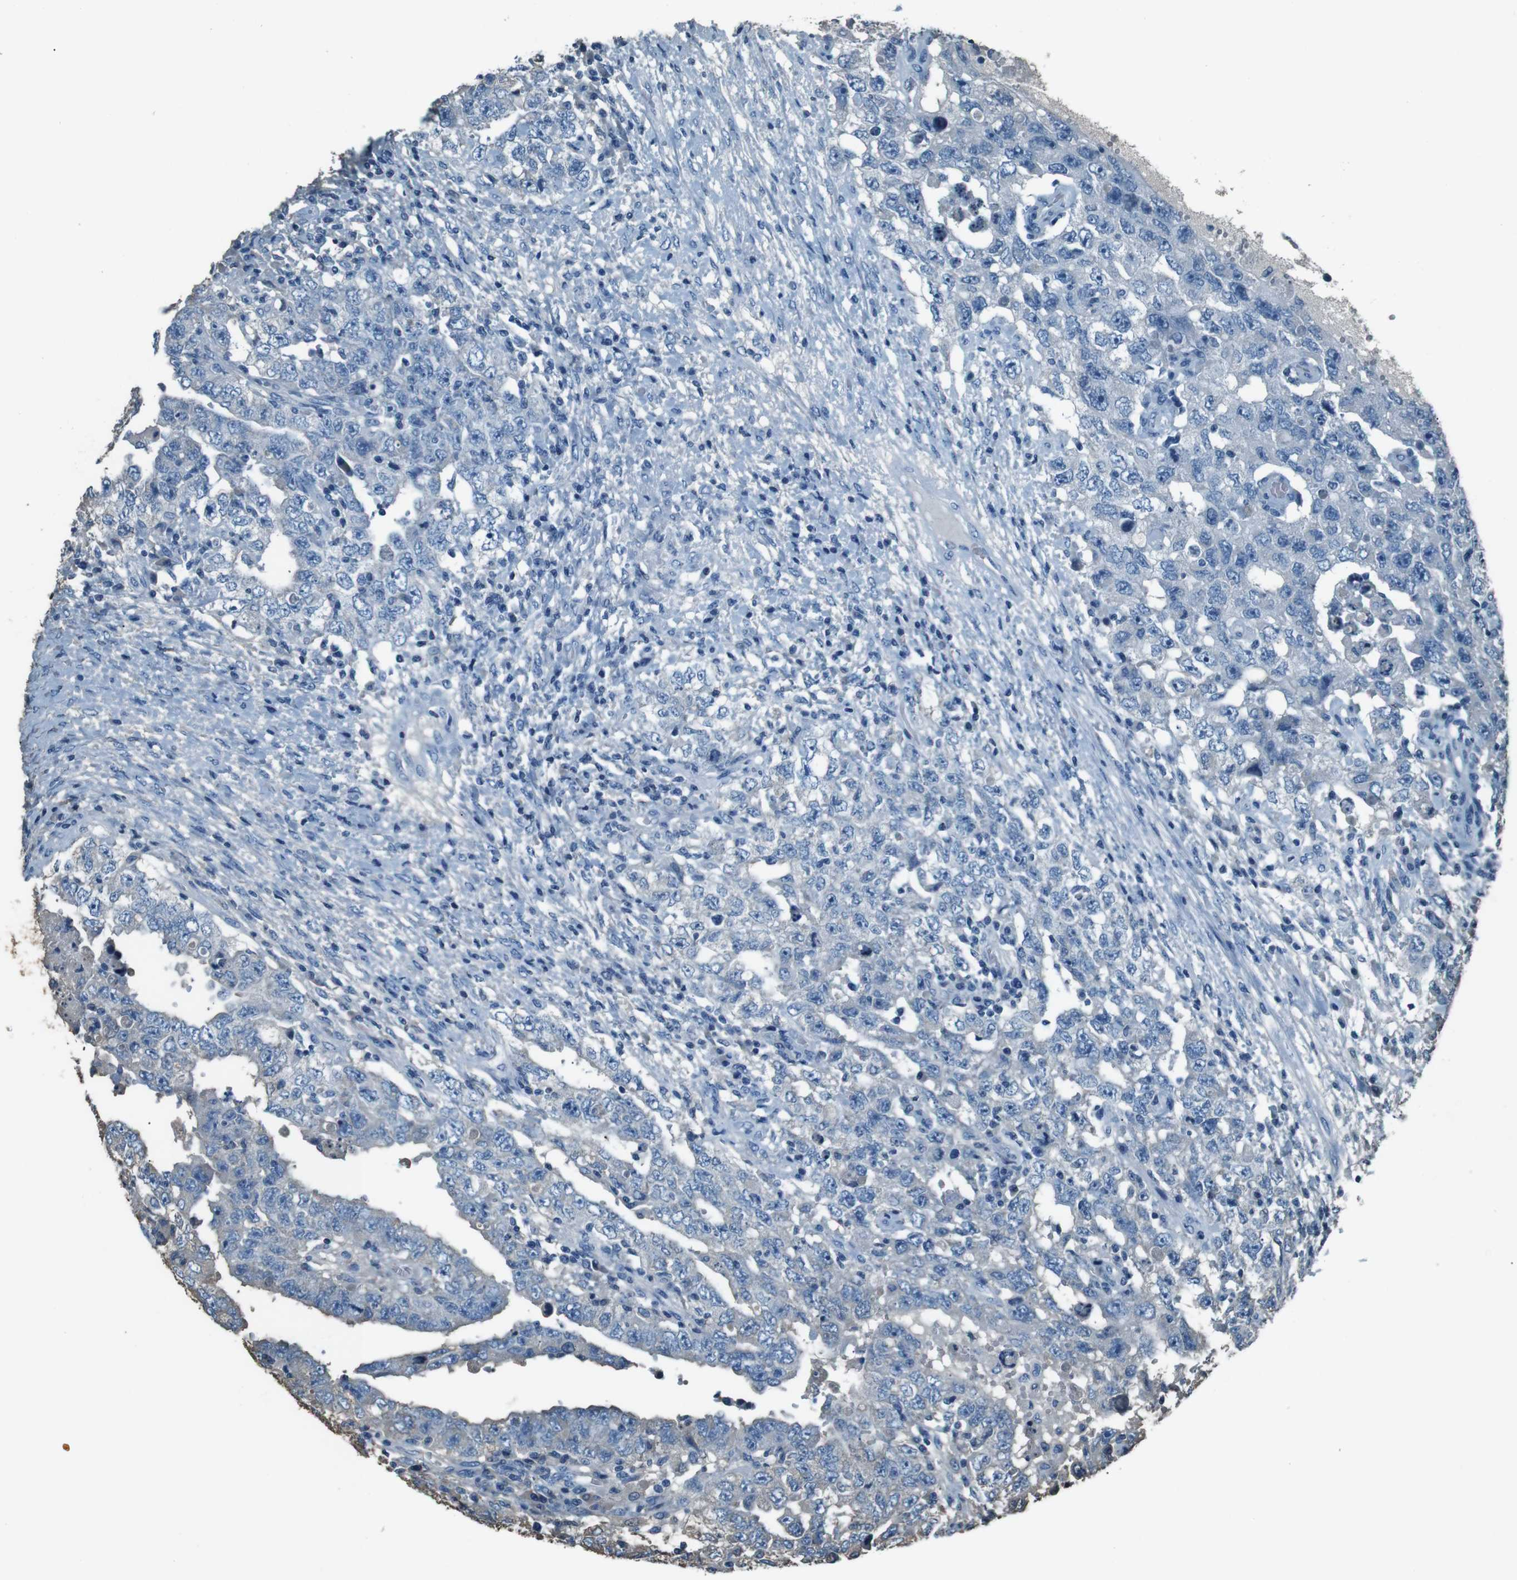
{"staining": {"intensity": "negative", "quantity": "none", "location": "none"}, "tissue": "testis cancer", "cell_type": "Tumor cells", "image_type": "cancer", "snomed": [{"axis": "morphology", "description": "Carcinoma, Embryonal, NOS"}, {"axis": "topography", "description": "Testis"}], "caption": "A photomicrograph of human testis cancer (embryonal carcinoma) is negative for staining in tumor cells.", "gene": "LEP", "patient": {"sex": "male", "age": 26}}